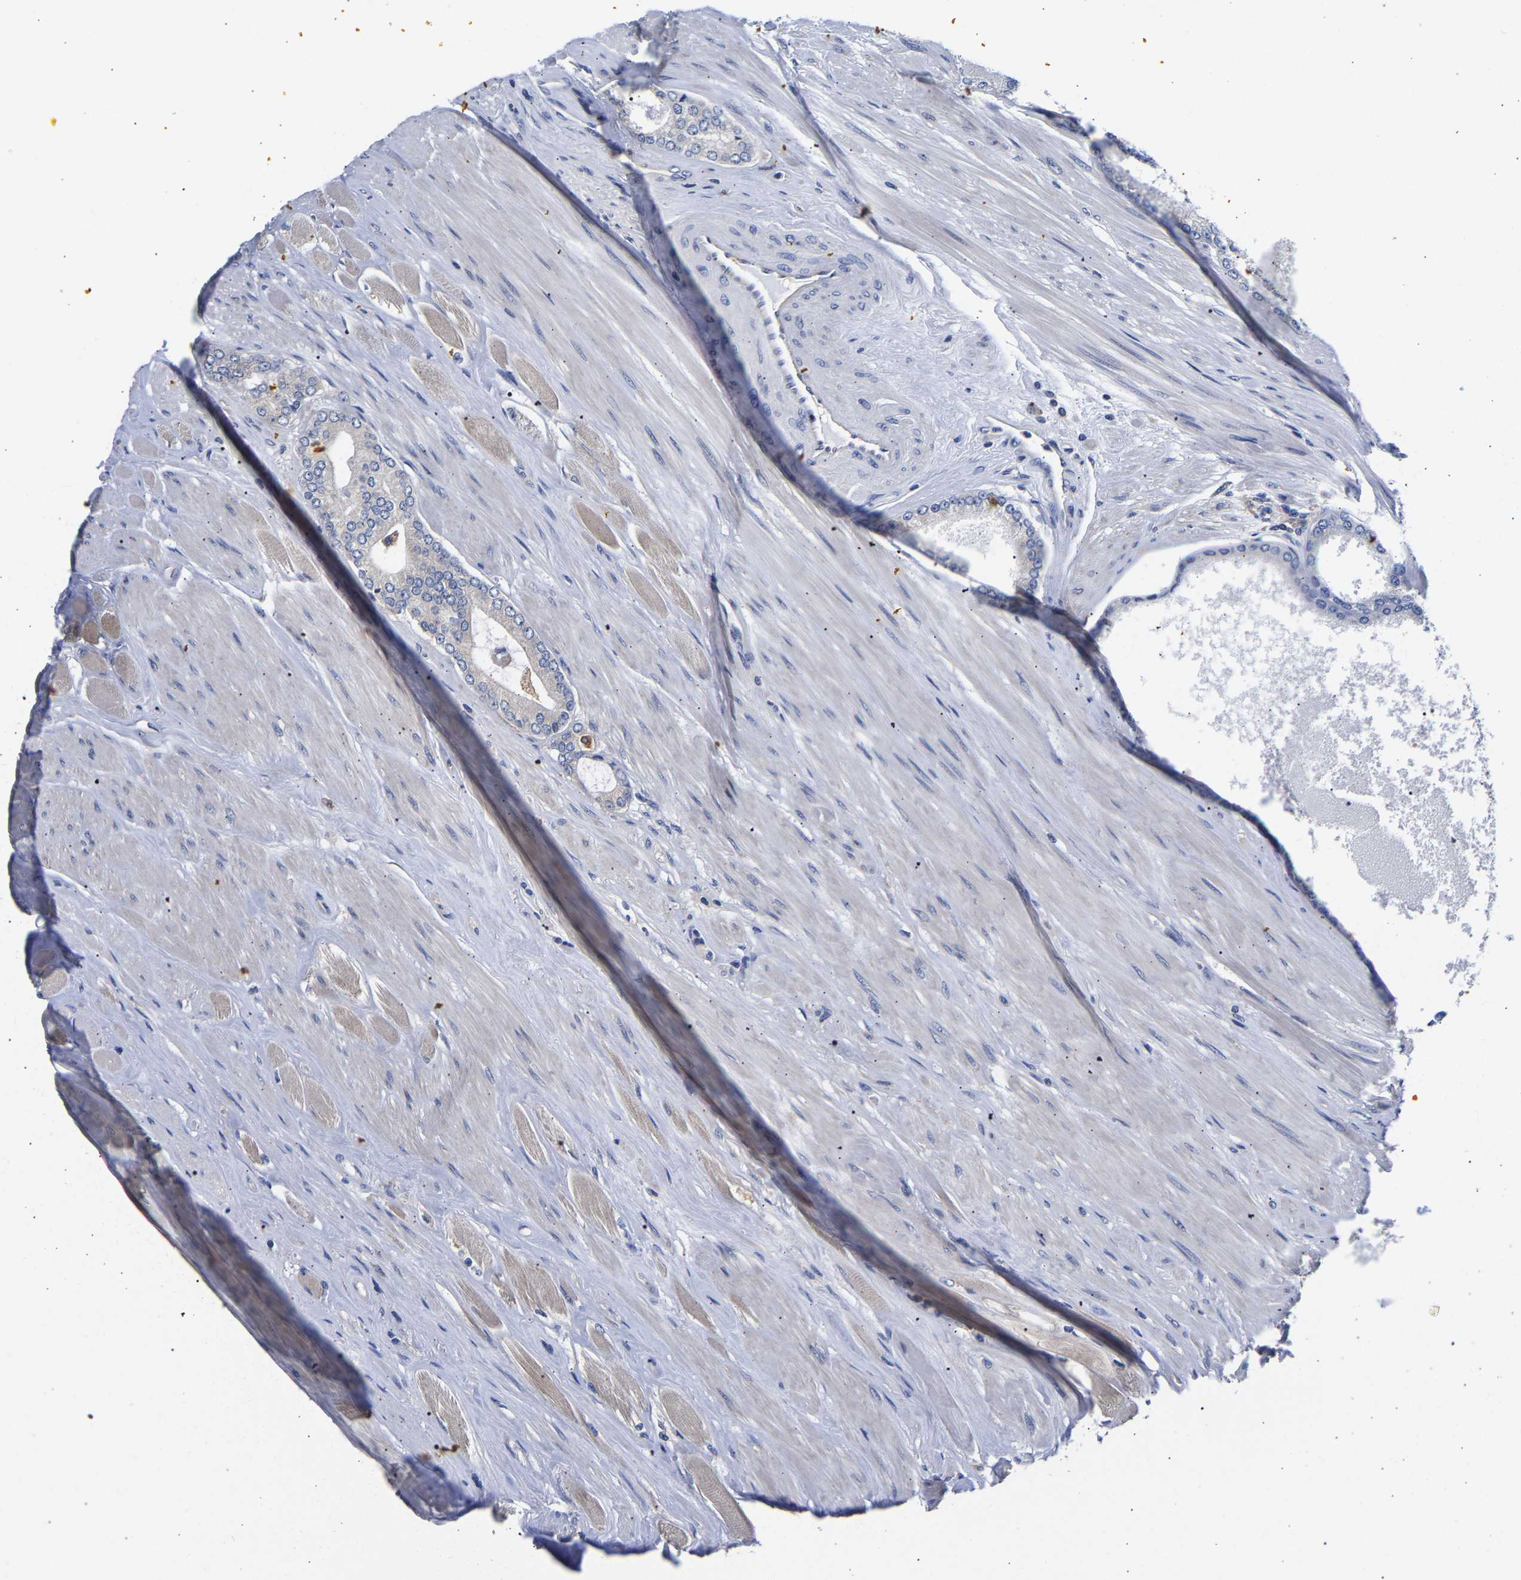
{"staining": {"intensity": "negative", "quantity": "none", "location": "none"}, "tissue": "prostate cancer", "cell_type": "Tumor cells", "image_type": "cancer", "snomed": [{"axis": "morphology", "description": "Adenocarcinoma, High grade"}, {"axis": "topography", "description": "Prostate"}], "caption": "Tumor cells are negative for protein expression in human prostate cancer (adenocarcinoma (high-grade)).", "gene": "CCDC6", "patient": {"sex": "male", "age": 61}}